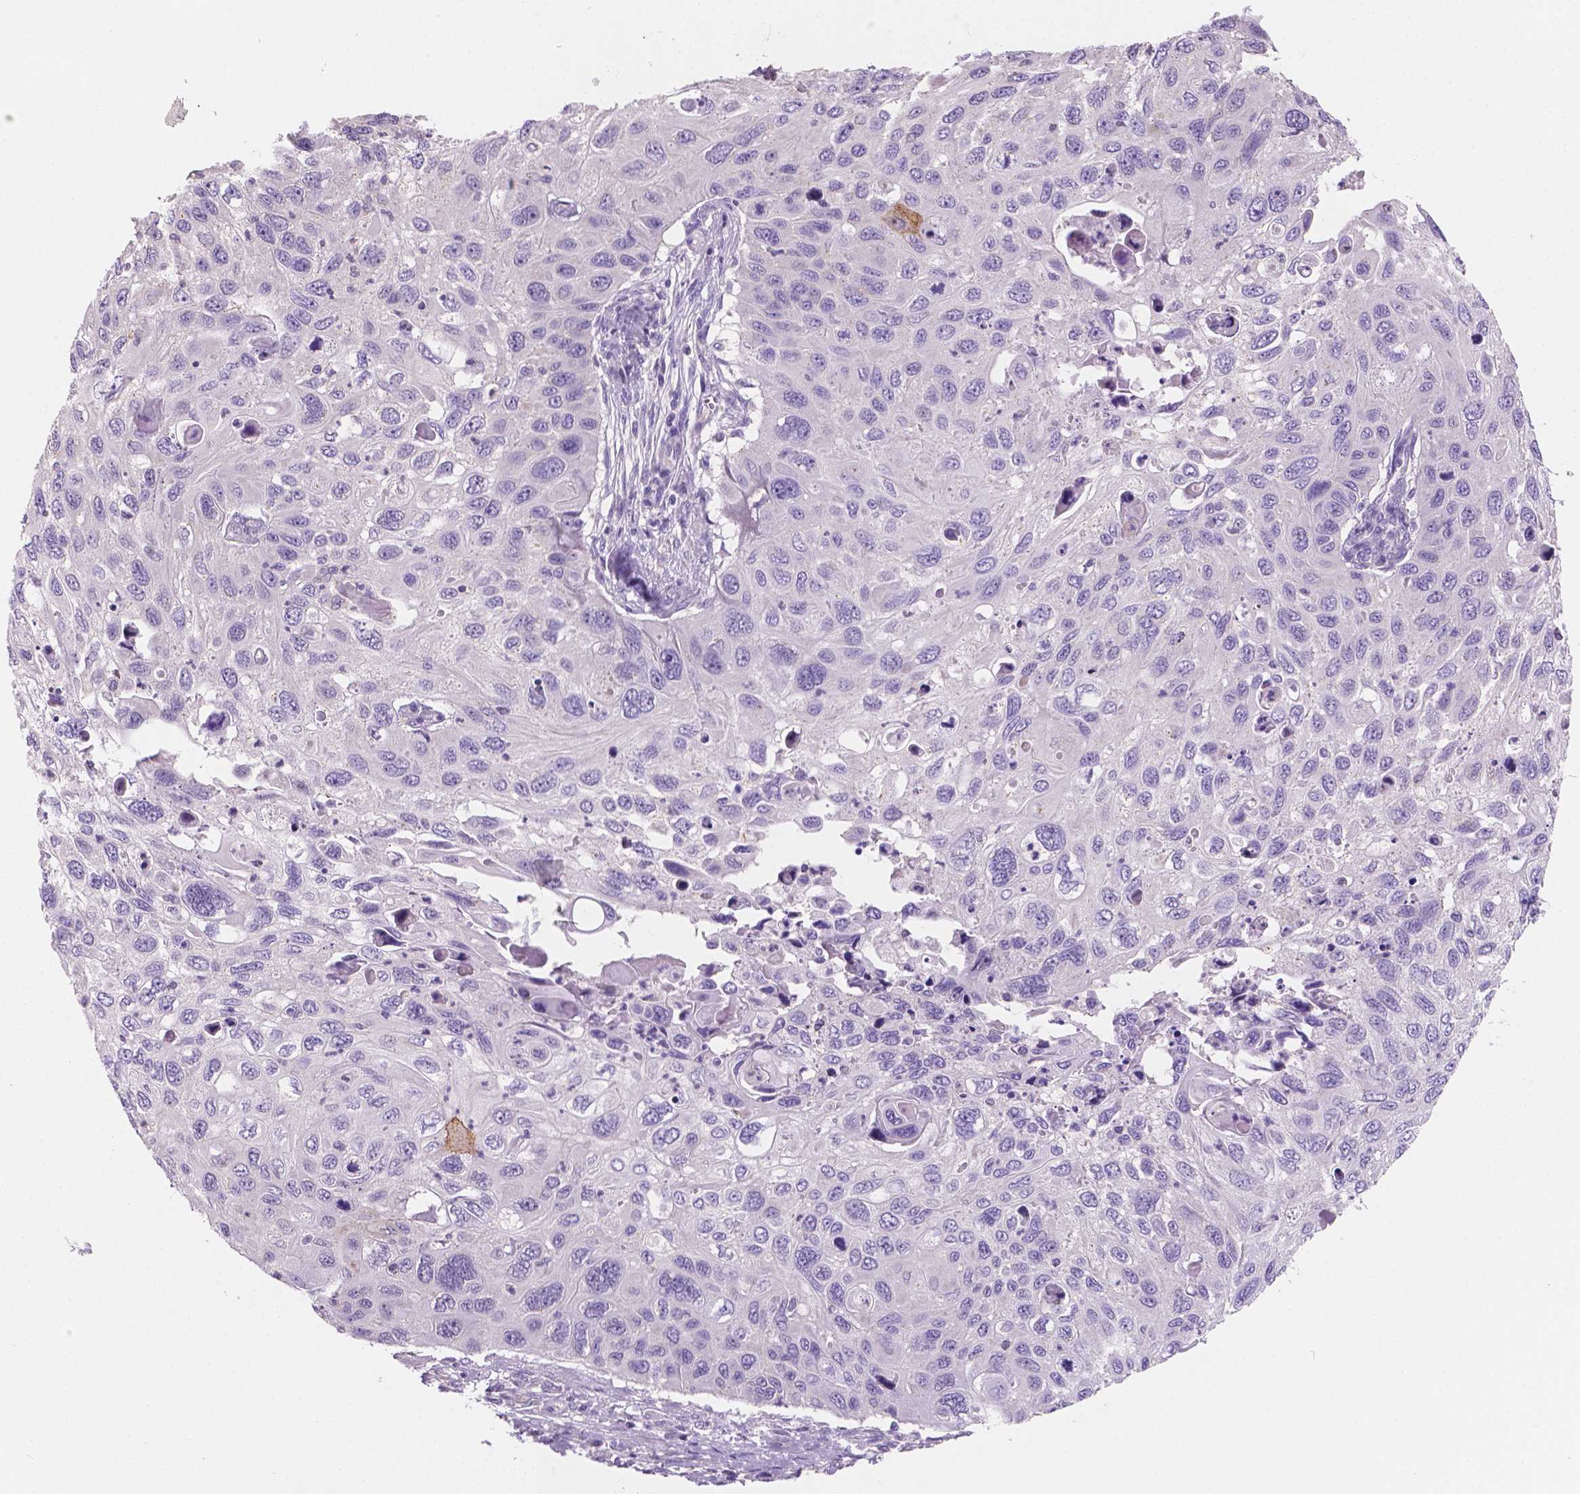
{"staining": {"intensity": "negative", "quantity": "none", "location": "none"}, "tissue": "cervical cancer", "cell_type": "Tumor cells", "image_type": "cancer", "snomed": [{"axis": "morphology", "description": "Squamous cell carcinoma, NOS"}, {"axis": "topography", "description": "Cervix"}], "caption": "IHC histopathology image of cervical squamous cell carcinoma stained for a protein (brown), which reveals no expression in tumor cells. (DAB (3,3'-diaminobenzidine) immunohistochemistry (IHC) with hematoxylin counter stain).", "gene": "SBSN", "patient": {"sex": "female", "age": 70}}